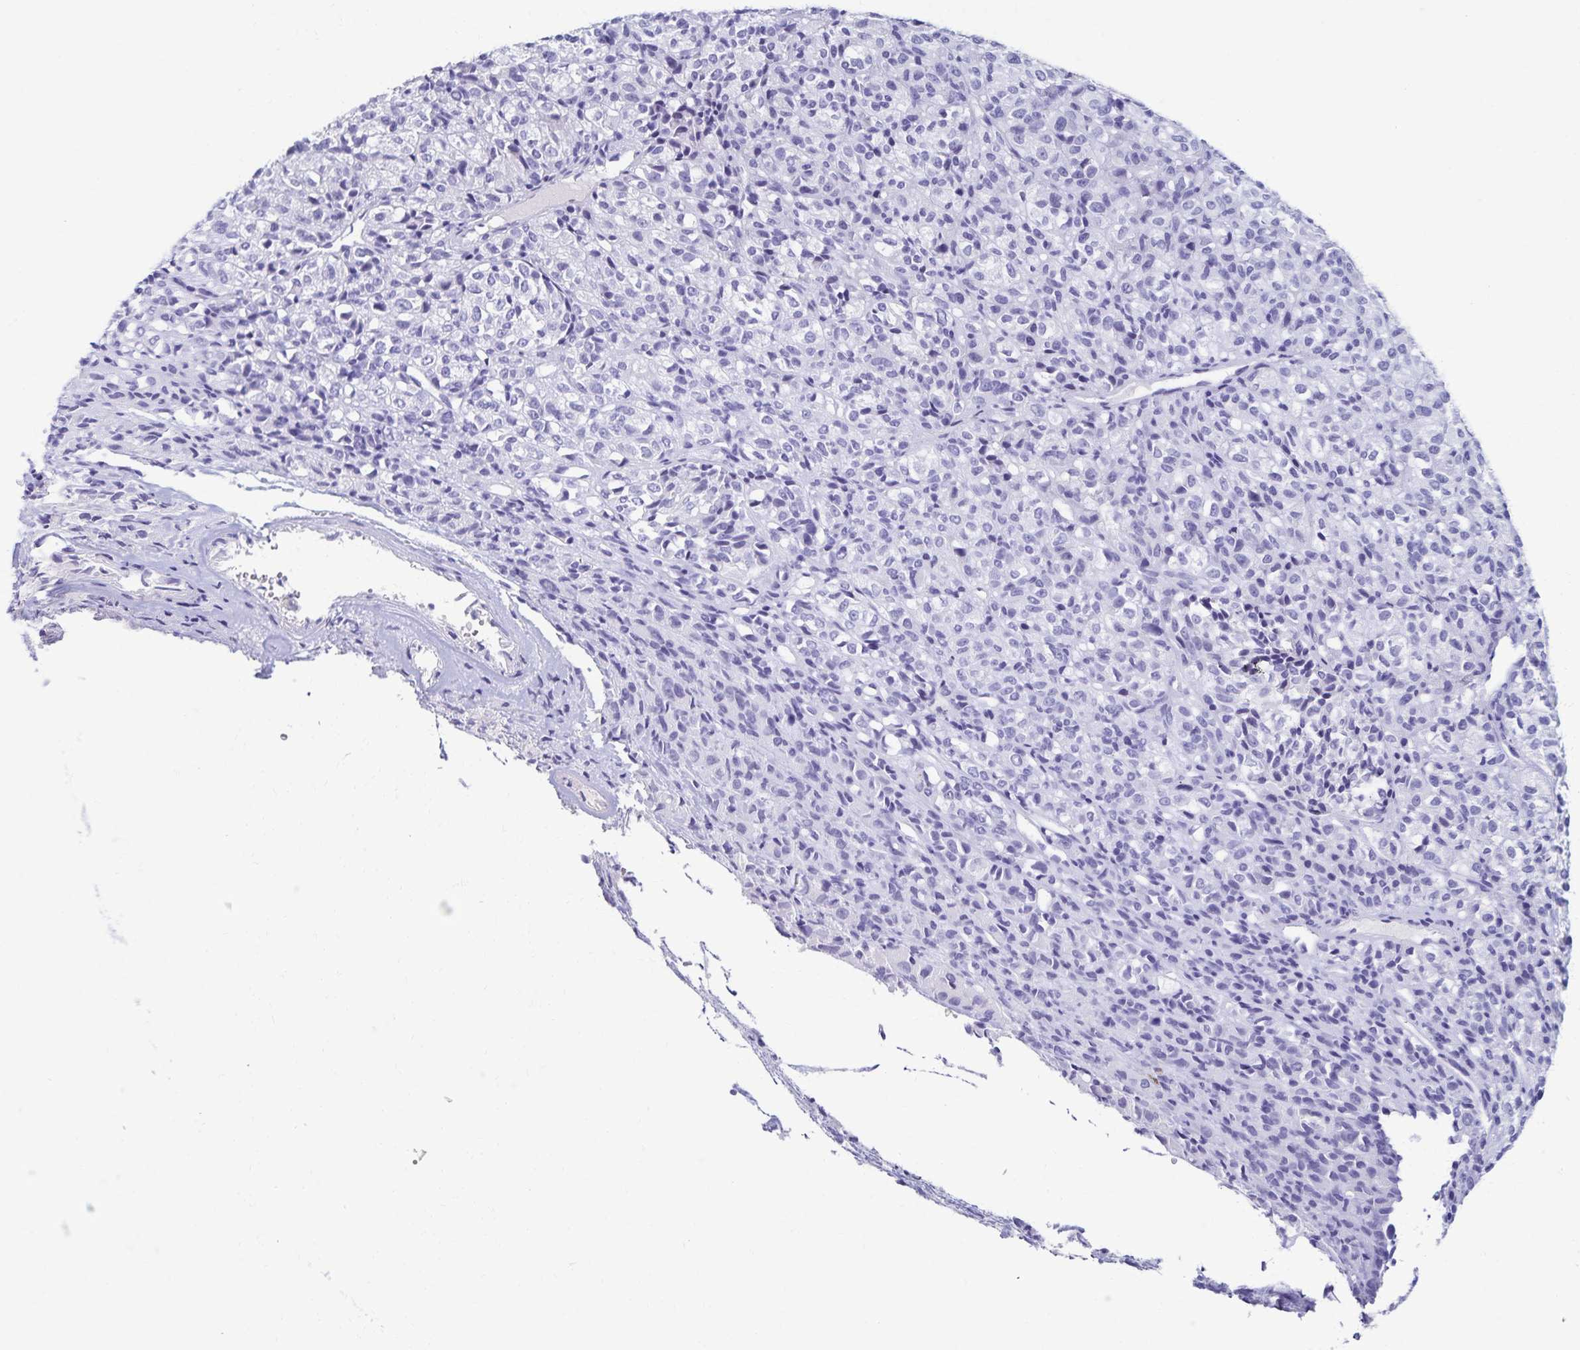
{"staining": {"intensity": "negative", "quantity": "none", "location": "none"}, "tissue": "melanoma", "cell_type": "Tumor cells", "image_type": "cancer", "snomed": [{"axis": "morphology", "description": "Malignant melanoma, Metastatic site"}, {"axis": "topography", "description": "Brain"}], "caption": "There is no significant expression in tumor cells of malignant melanoma (metastatic site).", "gene": "C2orf50", "patient": {"sex": "female", "age": 56}}